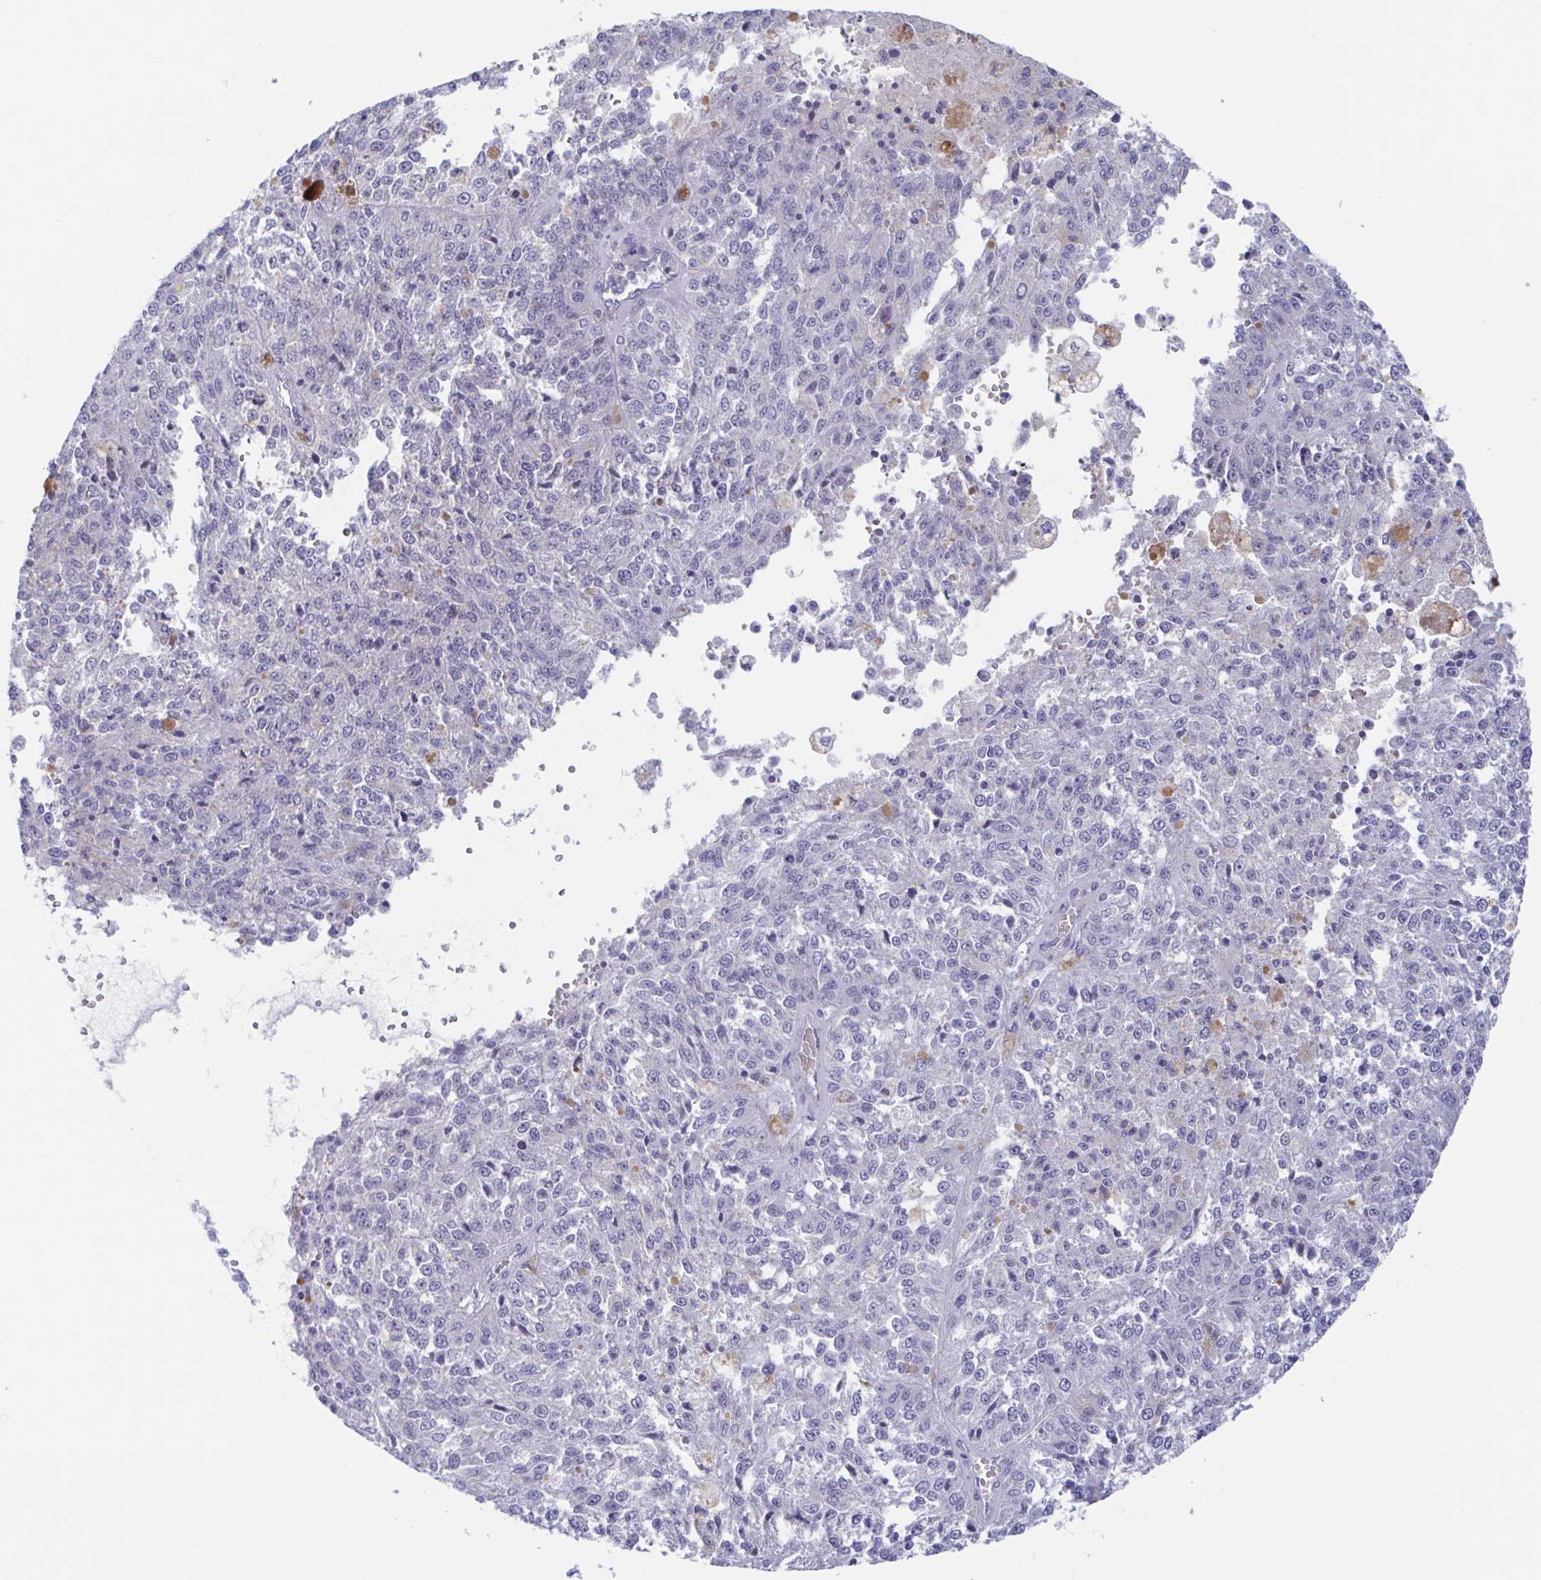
{"staining": {"intensity": "negative", "quantity": "none", "location": "none"}, "tissue": "melanoma", "cell_type": "Tumor cells", "image_type": "cancer", "snomed": [{"axis": "morphology", "description": "Malignant melanoma, Metastatic site"}, {"axis": "topography", "description": "Lymph node"}], "caption": "Tumor cells are negative for protein expression in human malignant melanoma (metastatic site).", "gene": "TEX12", "patient": {"sex": "female", "age": 64}}